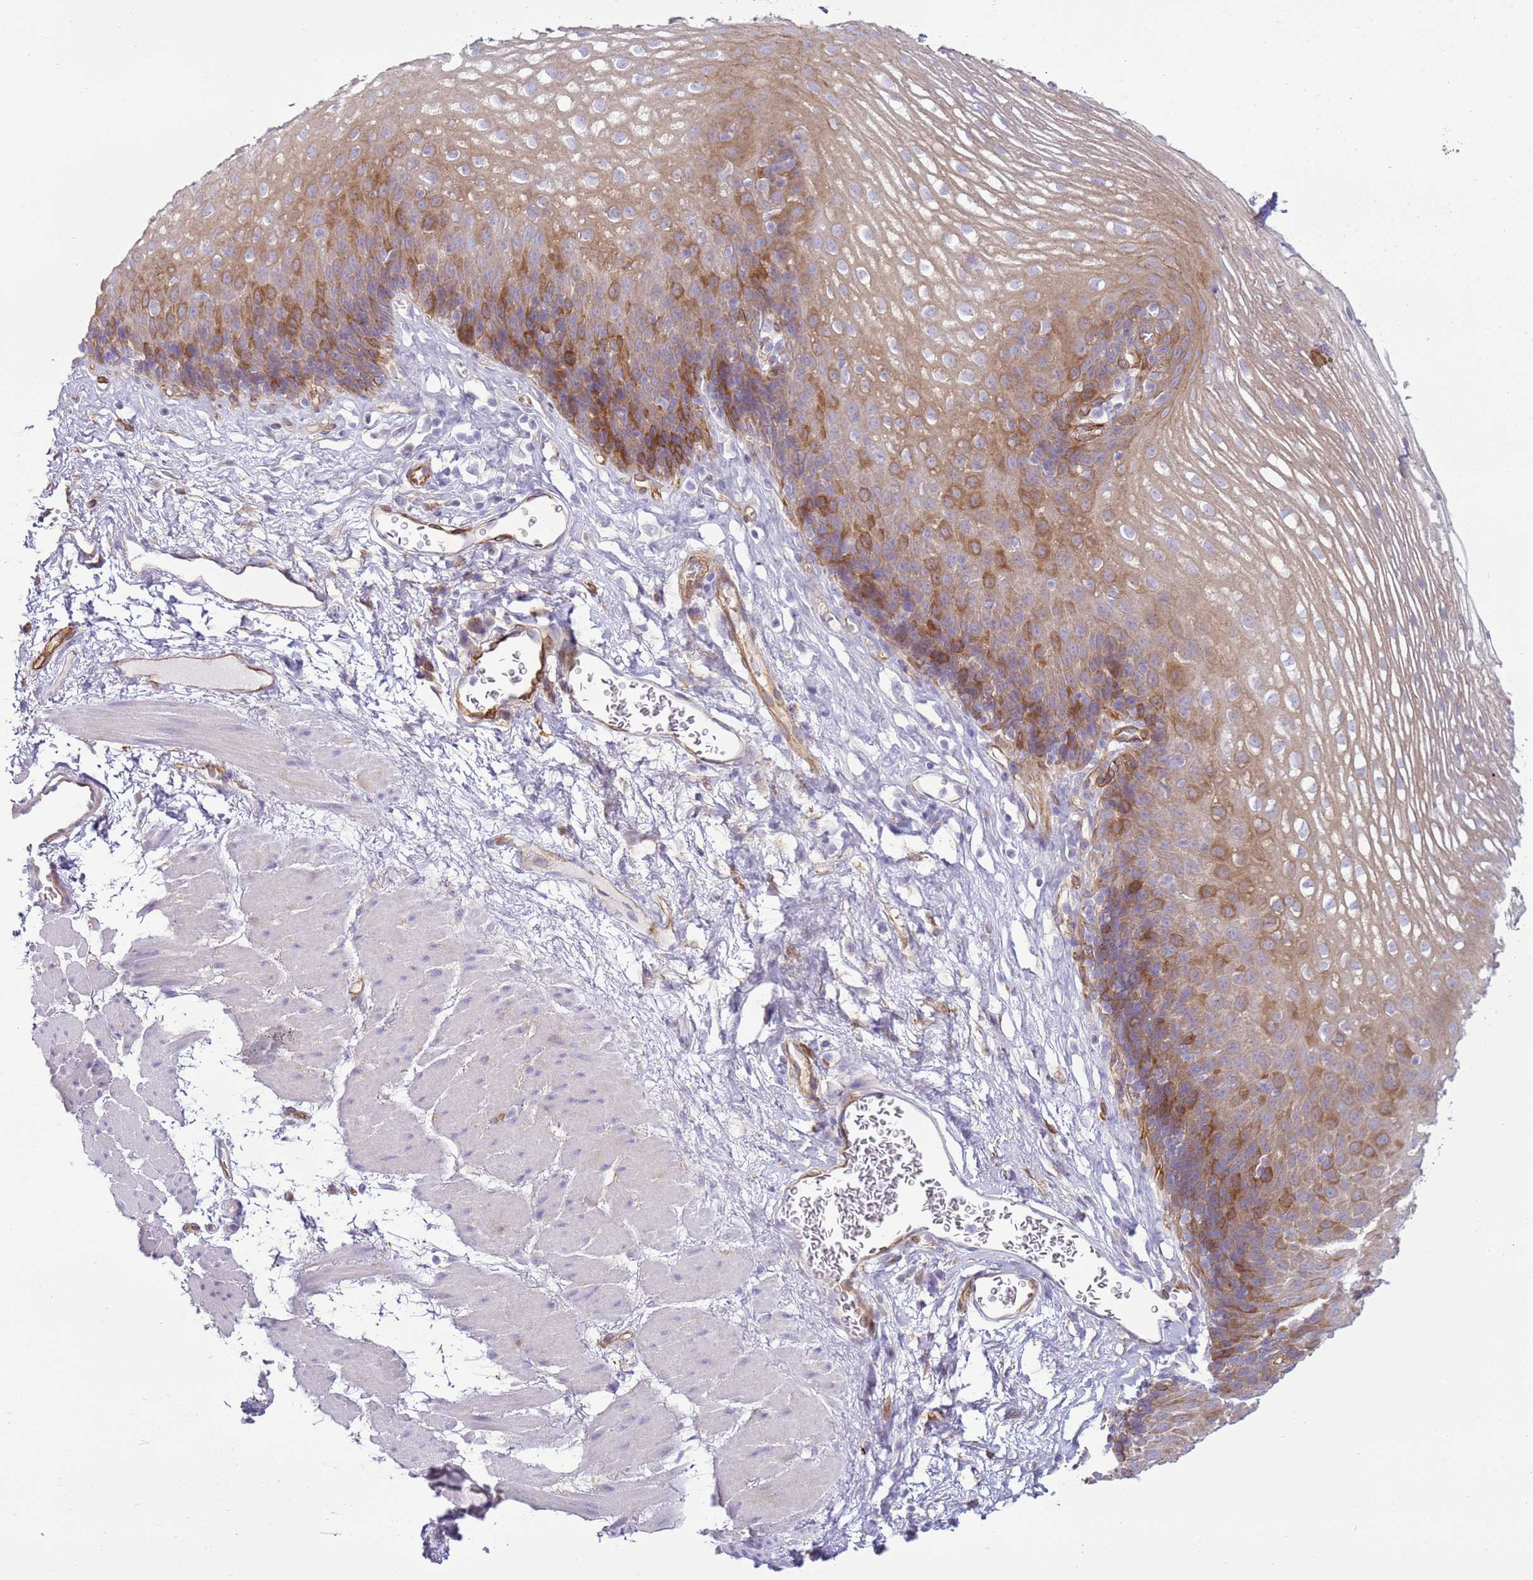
{"staining": {"intensity": "moderate", "quantity": "25%-75%", "location": "cytoplasmic/membranous"}, "tissue": "esophagus", "cell_type": "Squamous epithelial cells", "image_type": "normal", "snomed": [{"axis": "morphology", "description": "Normal tissue, NOS"}, {"axis": "topography", "description": "Esophagus"}], "caption": "Moderate cytoplasmic/membranous expression is appreciated in about 25%-75% of squamous epithelial cells in benign esophagus. The staining was performed using DAB (3,3'-diaminobenzidine), with brown indicating positive protein expression. Nuclei are stained blue with hematoxylin.", "gene": "SNX21", "patient": {"sex": "female", "age": 66}}